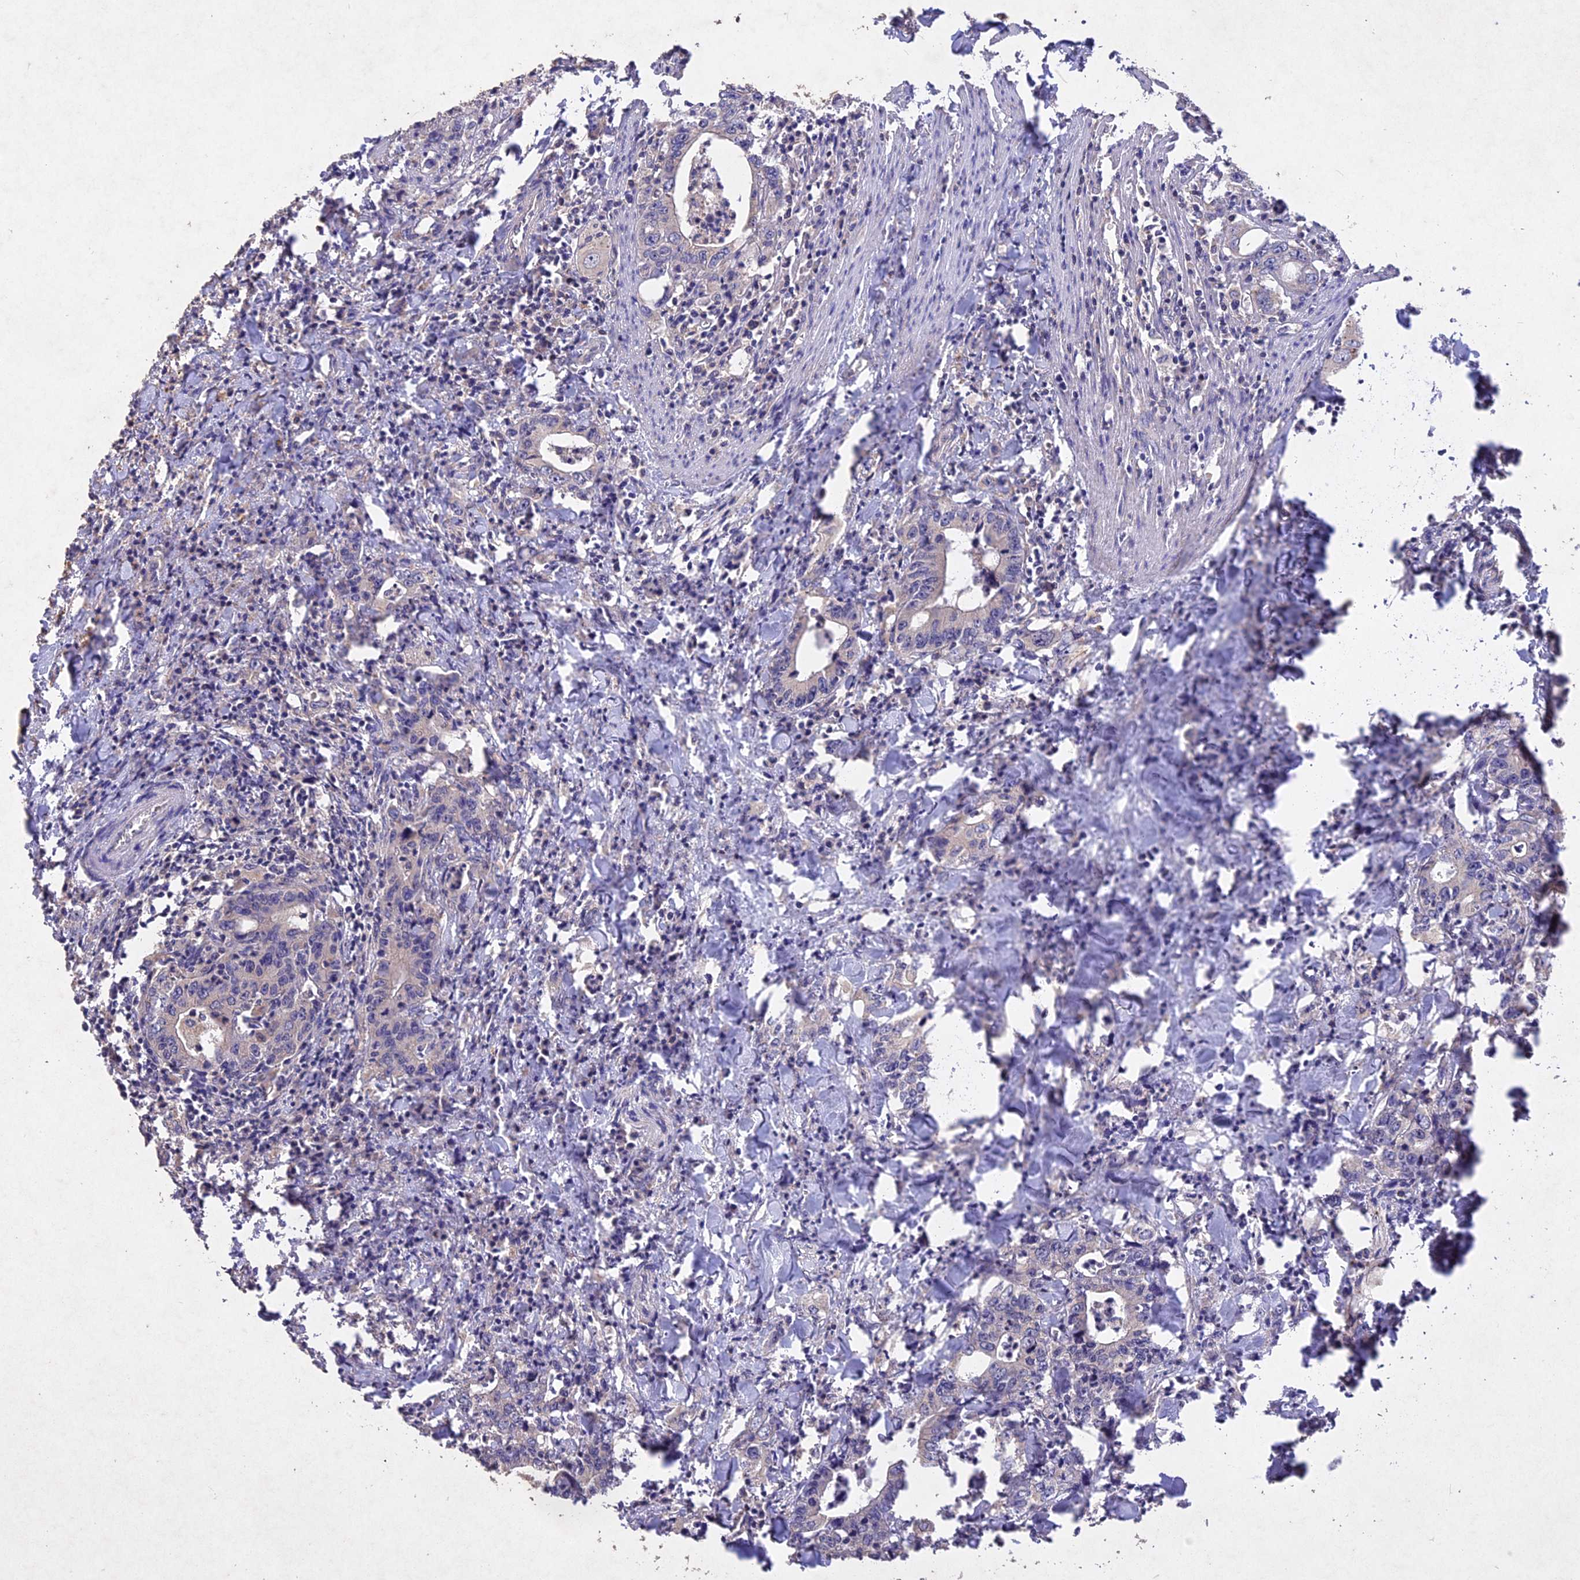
{"staining": {"intensity": "negative", "quantity": "none", "location": "none"}, "tissue": "colorectal cancer", "cell_type": "Tumor cells", "image_type": "cancer", "snomed": [{"axis": "morphology", "description": "Adenocarcinoma, NOS"}, {"axis": "topography", "description": "Colon"}], "caption": "An IHC micrograph of colorectal cancer is shown. There is no staining in tumor cells of colorectal cancer.", "gene": "SLC26A4", "patient": {"sex": "female", "age": 75}}